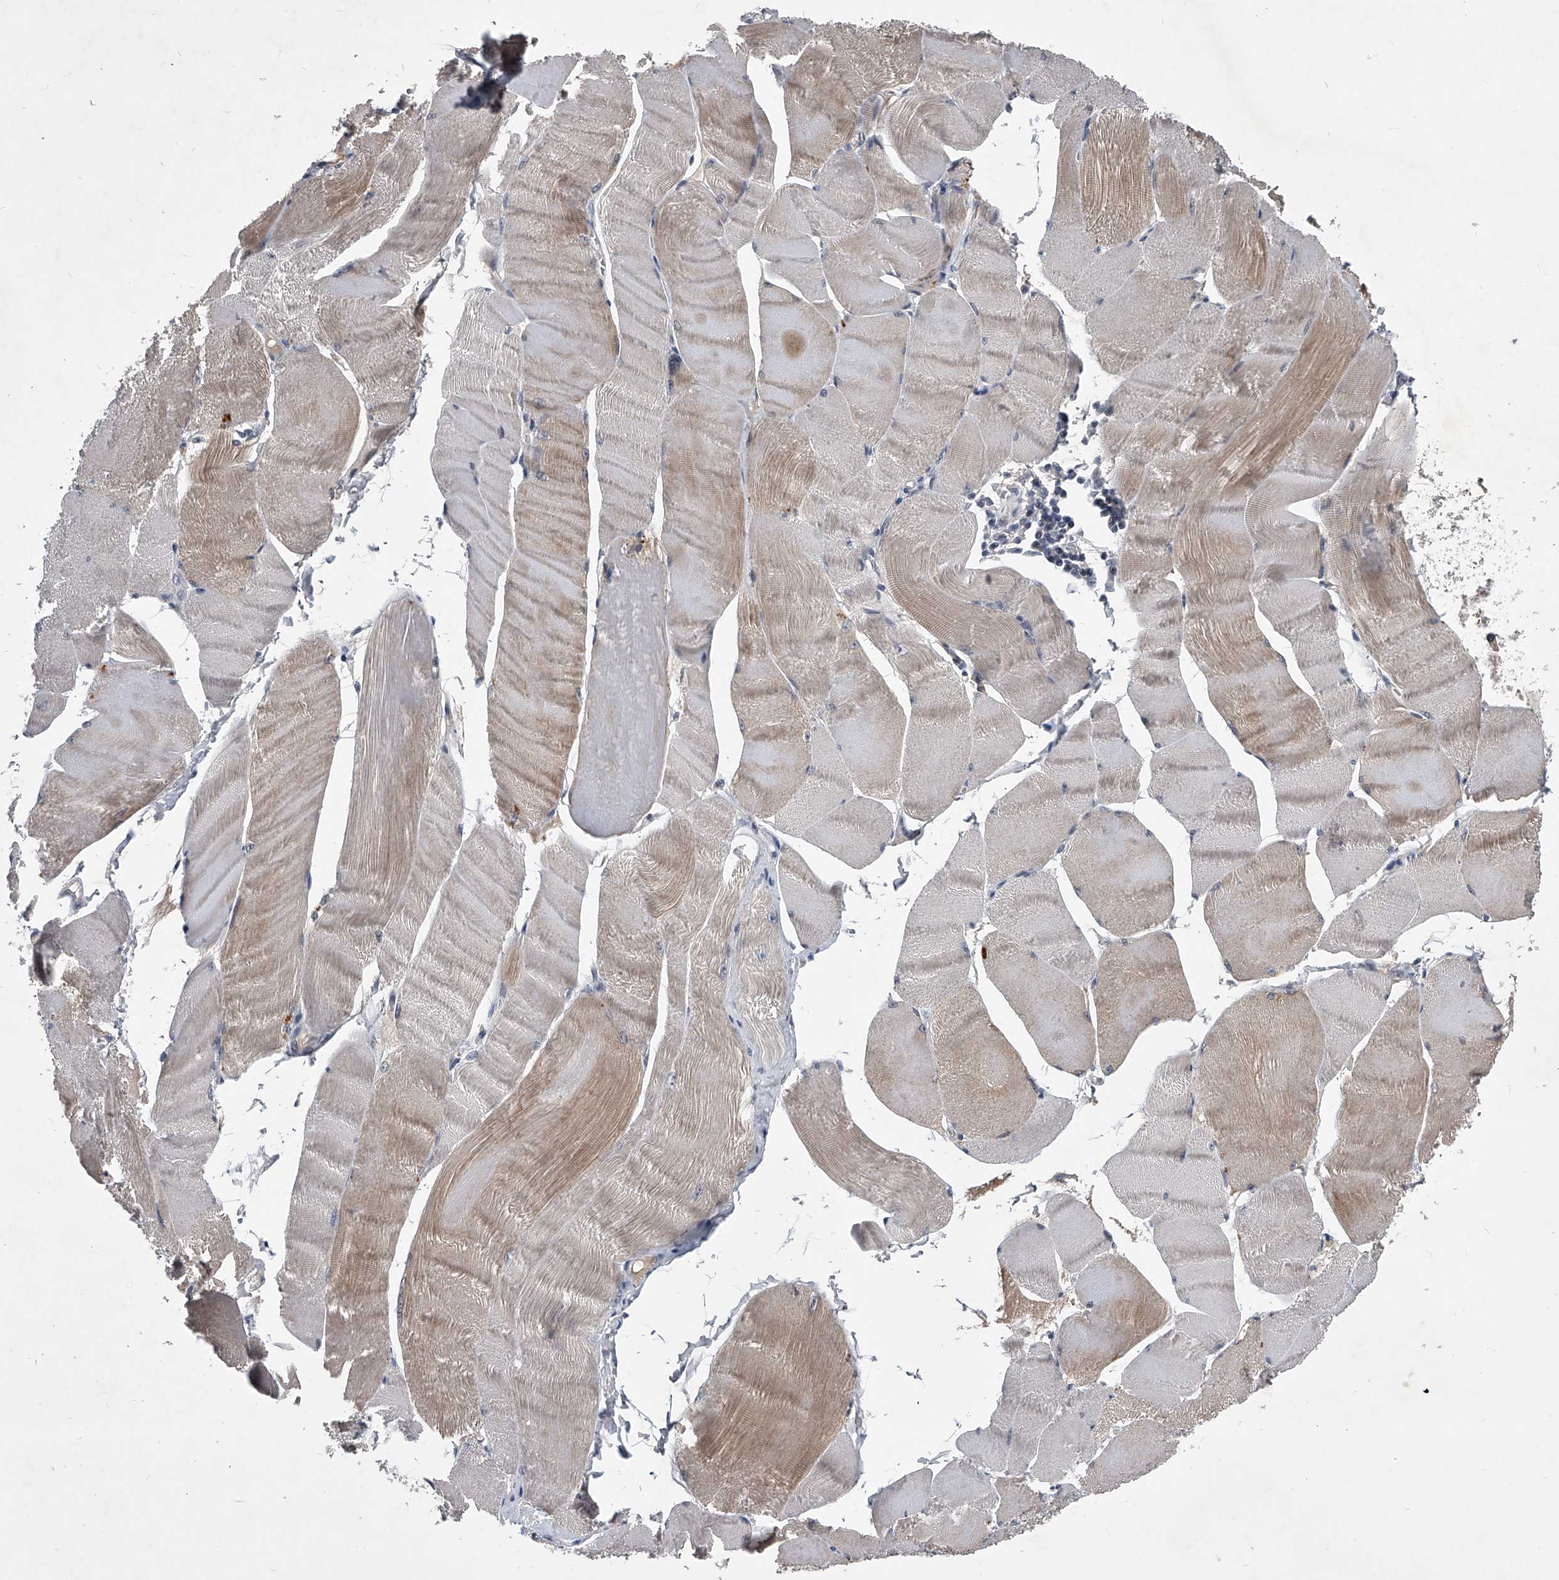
{"staining": {"intensity": "weak", "quantity": "25%-75%", "location": "cytoplasmic/membranous"}, "tissue": "skeletal muscle", "cell_type": "Myocytes", "image_type": "normal", "snomed": [{"axis": "morphology", "description": "Normal tissue, NOS"}, {"axis": "morphology", "description": "Basal cell carcinoma"}, {"axis": "topography", "description": "Skeletal muscle"}], "caption": "Immunohistochemical staining of benign skeletal muscle reveals low levels of weak cytoplasmic/membranous staining in about 25%-75% of myocytes.", "gene": "ZNF76", "patient": {"sex": "female", "age": 64}}